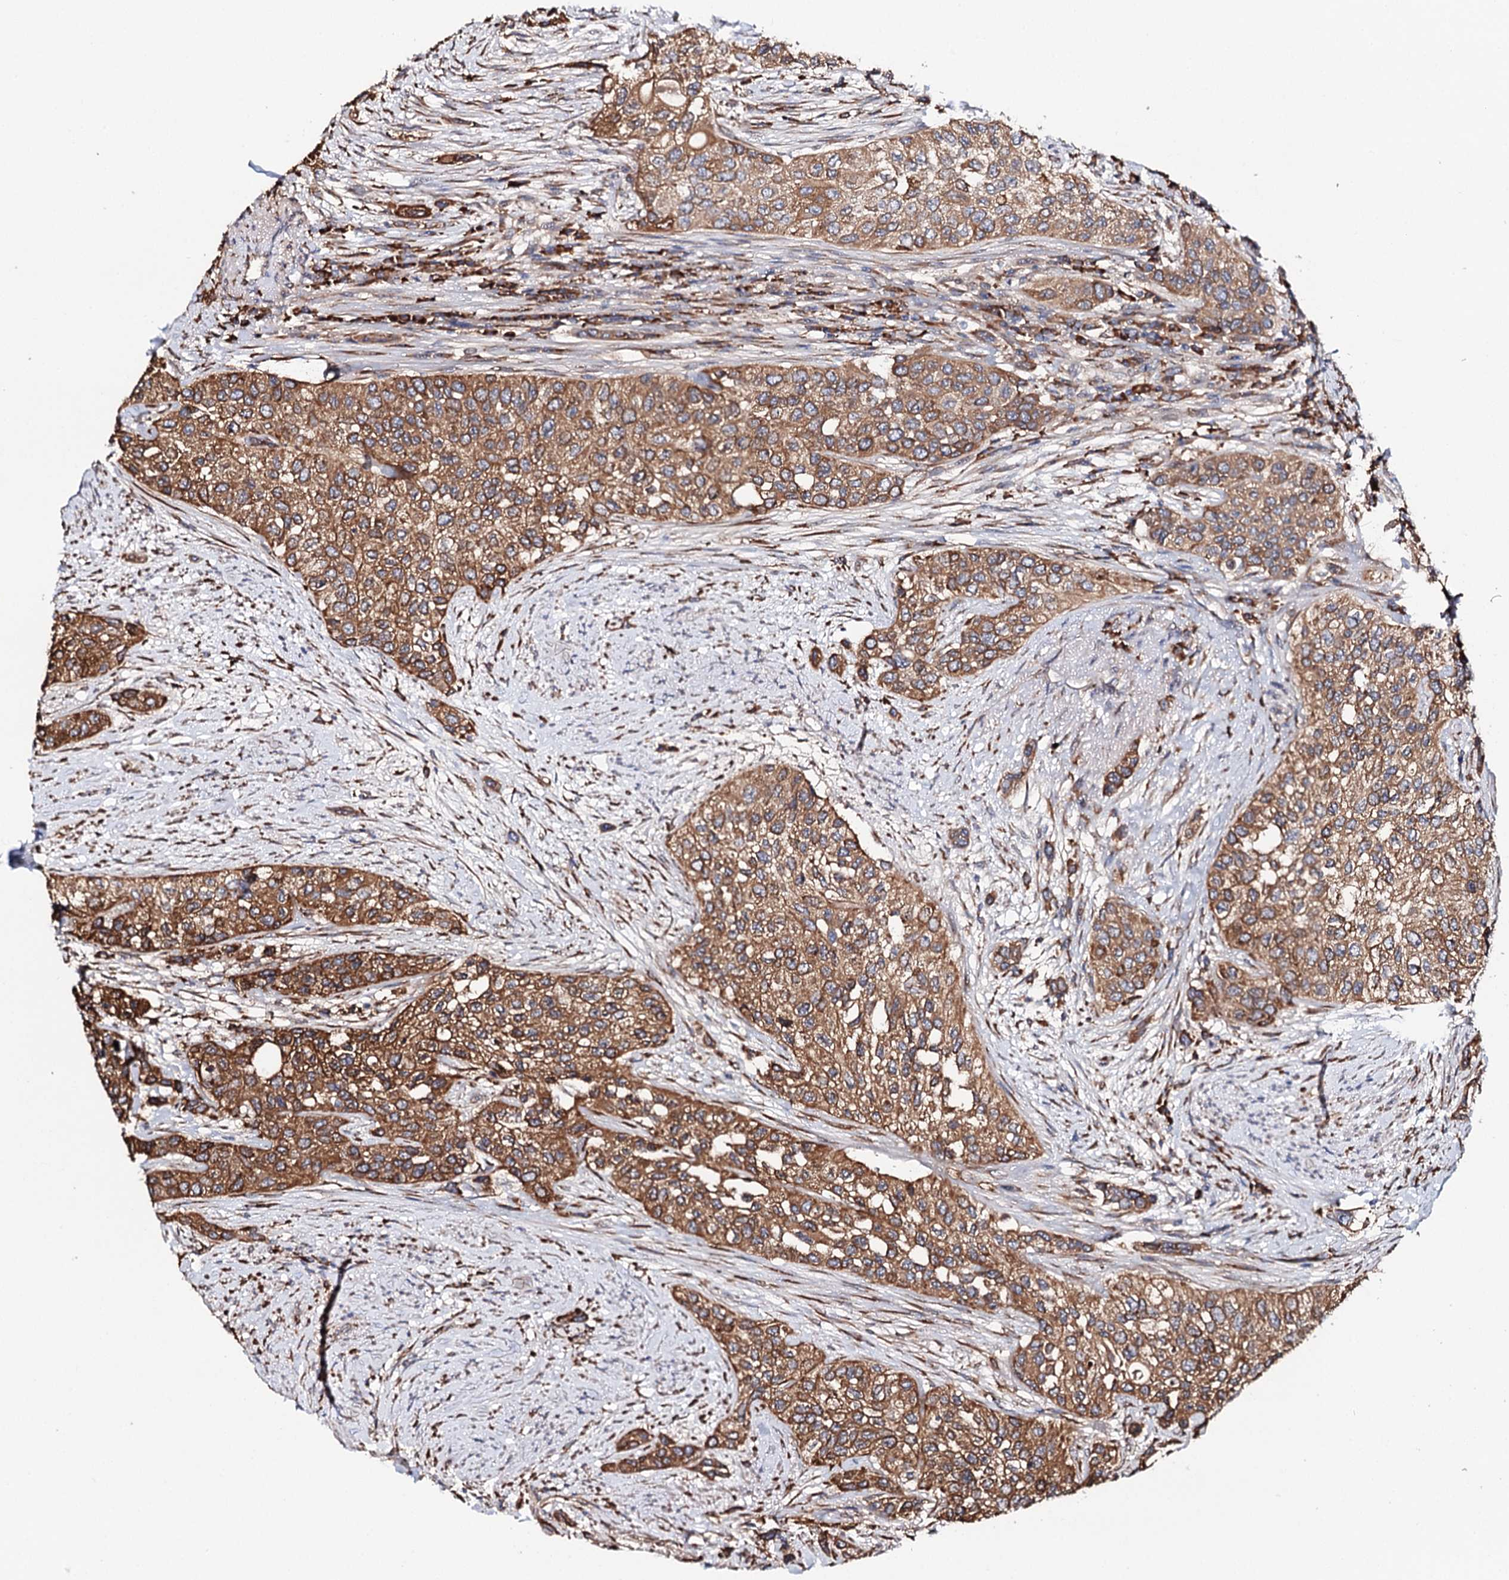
{"staining": {"intensity": "strong", "quantity": ">75%", "location": "cytoplasmic/membranous"}, "tissue": "urothelial cancer", "cell_type": "Tumor cells", "image_type": "cancer", "snomed": [{"axis": "morphology", "description": "Normal tissue, NOS"}, {"axis": "morphology", "description": "Urothelial carcinoma, High grade"}, {"axis": "topography", "description": "Vascular tissue"}, {"axis": "topography", "description": "Urinary bladder"}], "caption": "Protein expression analysis of human high-grade urothelial carcinoma reveals strong cytoplasmic/membranous expression in about >75% of tumor cells.", "gene": "VEGFA", "patient": {"sex": "female", "age": 56}}